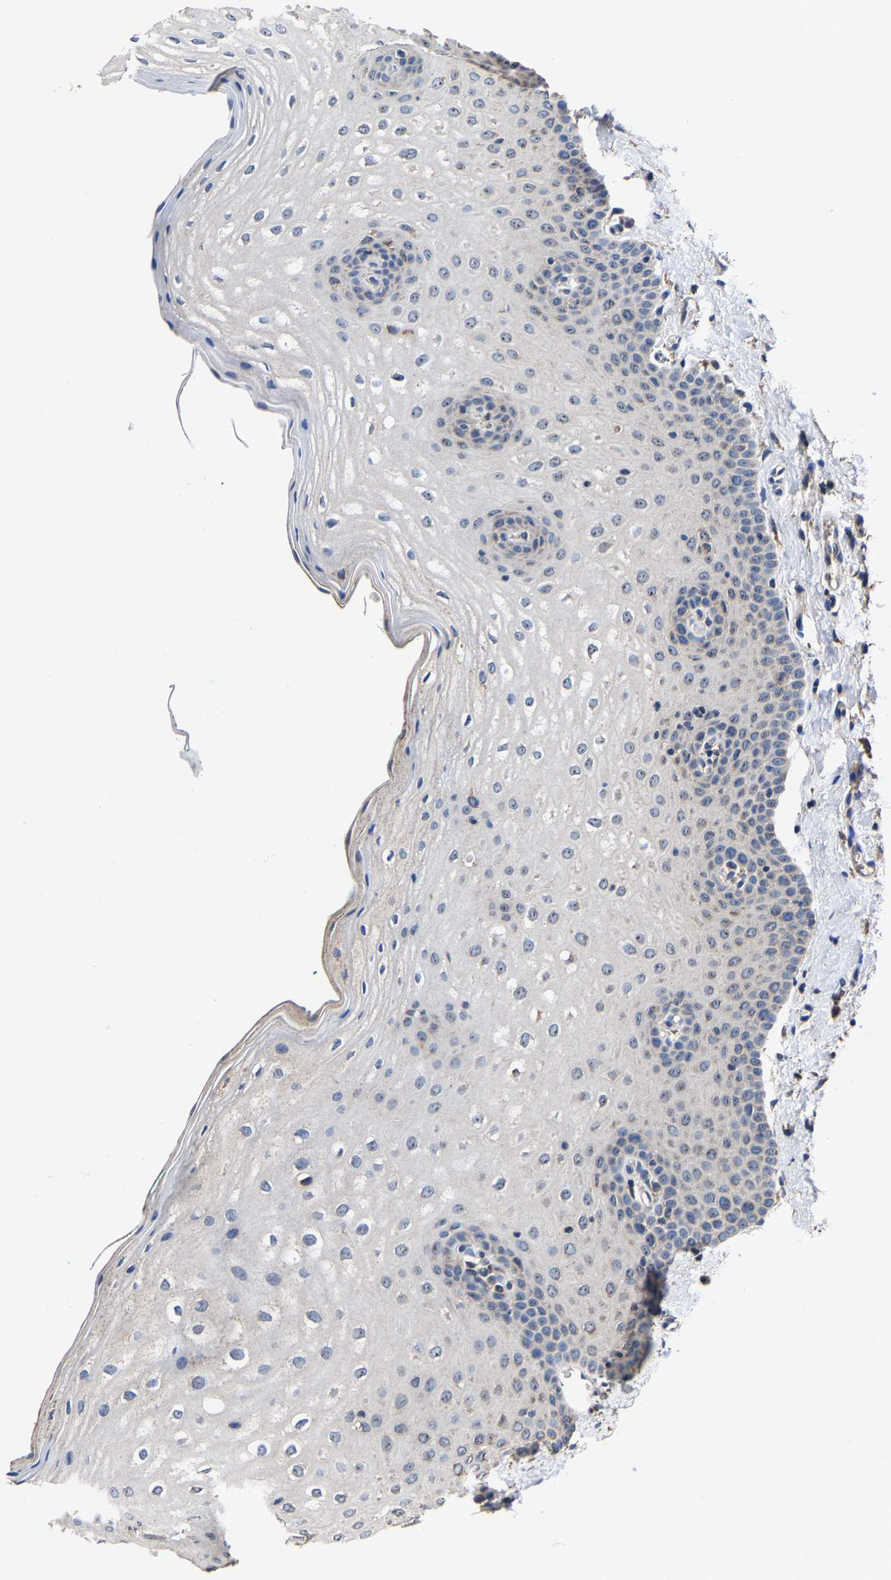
{"staining": {"intensity": "weak", "quantity": "<25%", "location": "cytoplasmic/membranous"}, "tissue": "oral mucosa", "cell_type": "Squamous epithelial cells", "image_type": "normal", "snomed": [{"axis": "morphology", "description": "Normal tissue, NOS"}, {"axis": "topography", "description": "Skin"}, {"axis": "topography", "description": "Oral tissue"}], "caption": "This image is of unremarkable oral mucosa stained with immunohistochemistry to label a protein in brown with the nuclei are counter-stained blue. There is no staining in squamous epithelial cells.", "gene": "ZCCHC7", "patient": {"sex": "male", "age": 84}}